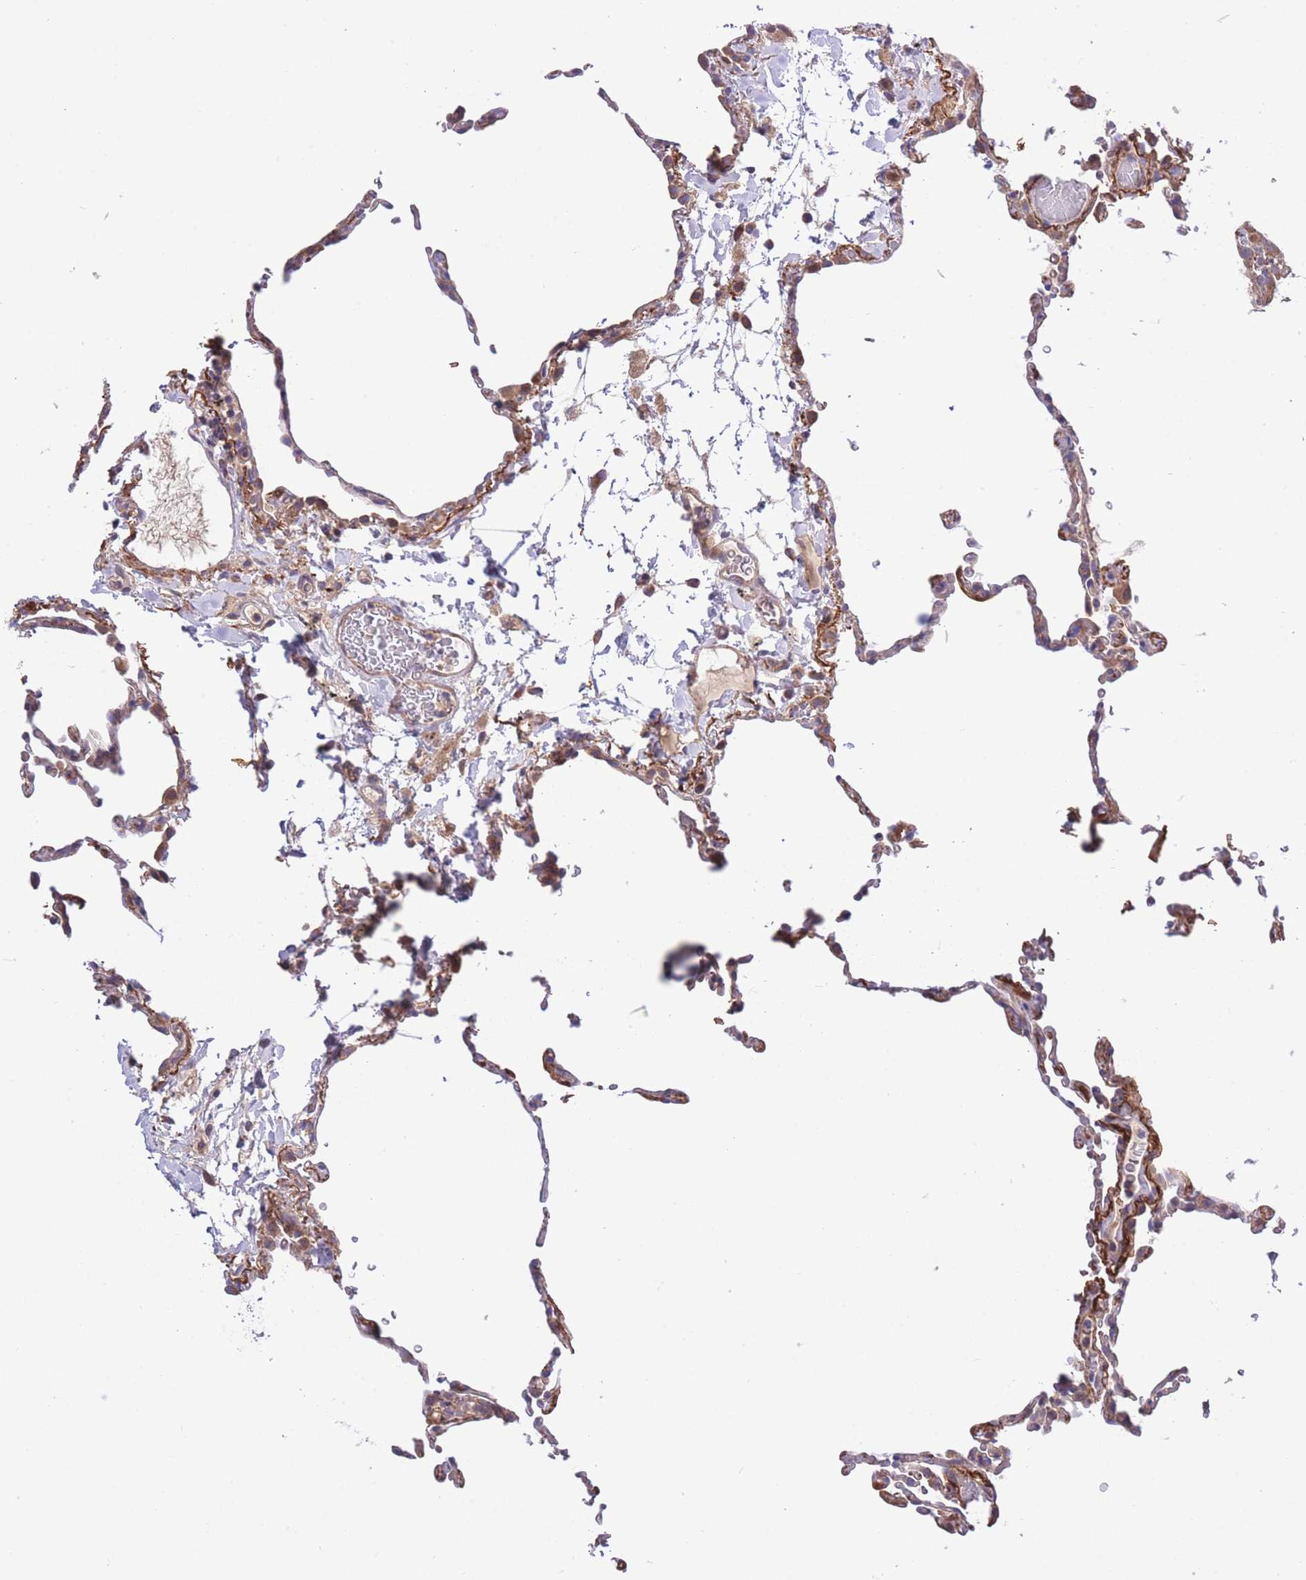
{"staining": {"intensity": "moderate", "quantity": "<25%", "location": "cytoplasmic/membranous"}, "tissue": "lung", "cell_type": "Alveolar cells", "image_type": "normal", "snomed": [{"axis": "morphology", "description": "Normal tissue, NOS"}, {"axis": "topography", "description": "Lung"}], "caption": "DAB immunohistochemical staining of normal lung shows moderate cytoplasmic/membranous protein positivity in approximately <25% of alveolar cells.", "gene": "ATP13A2", "patient": {"sex": "female", "age": 57}}